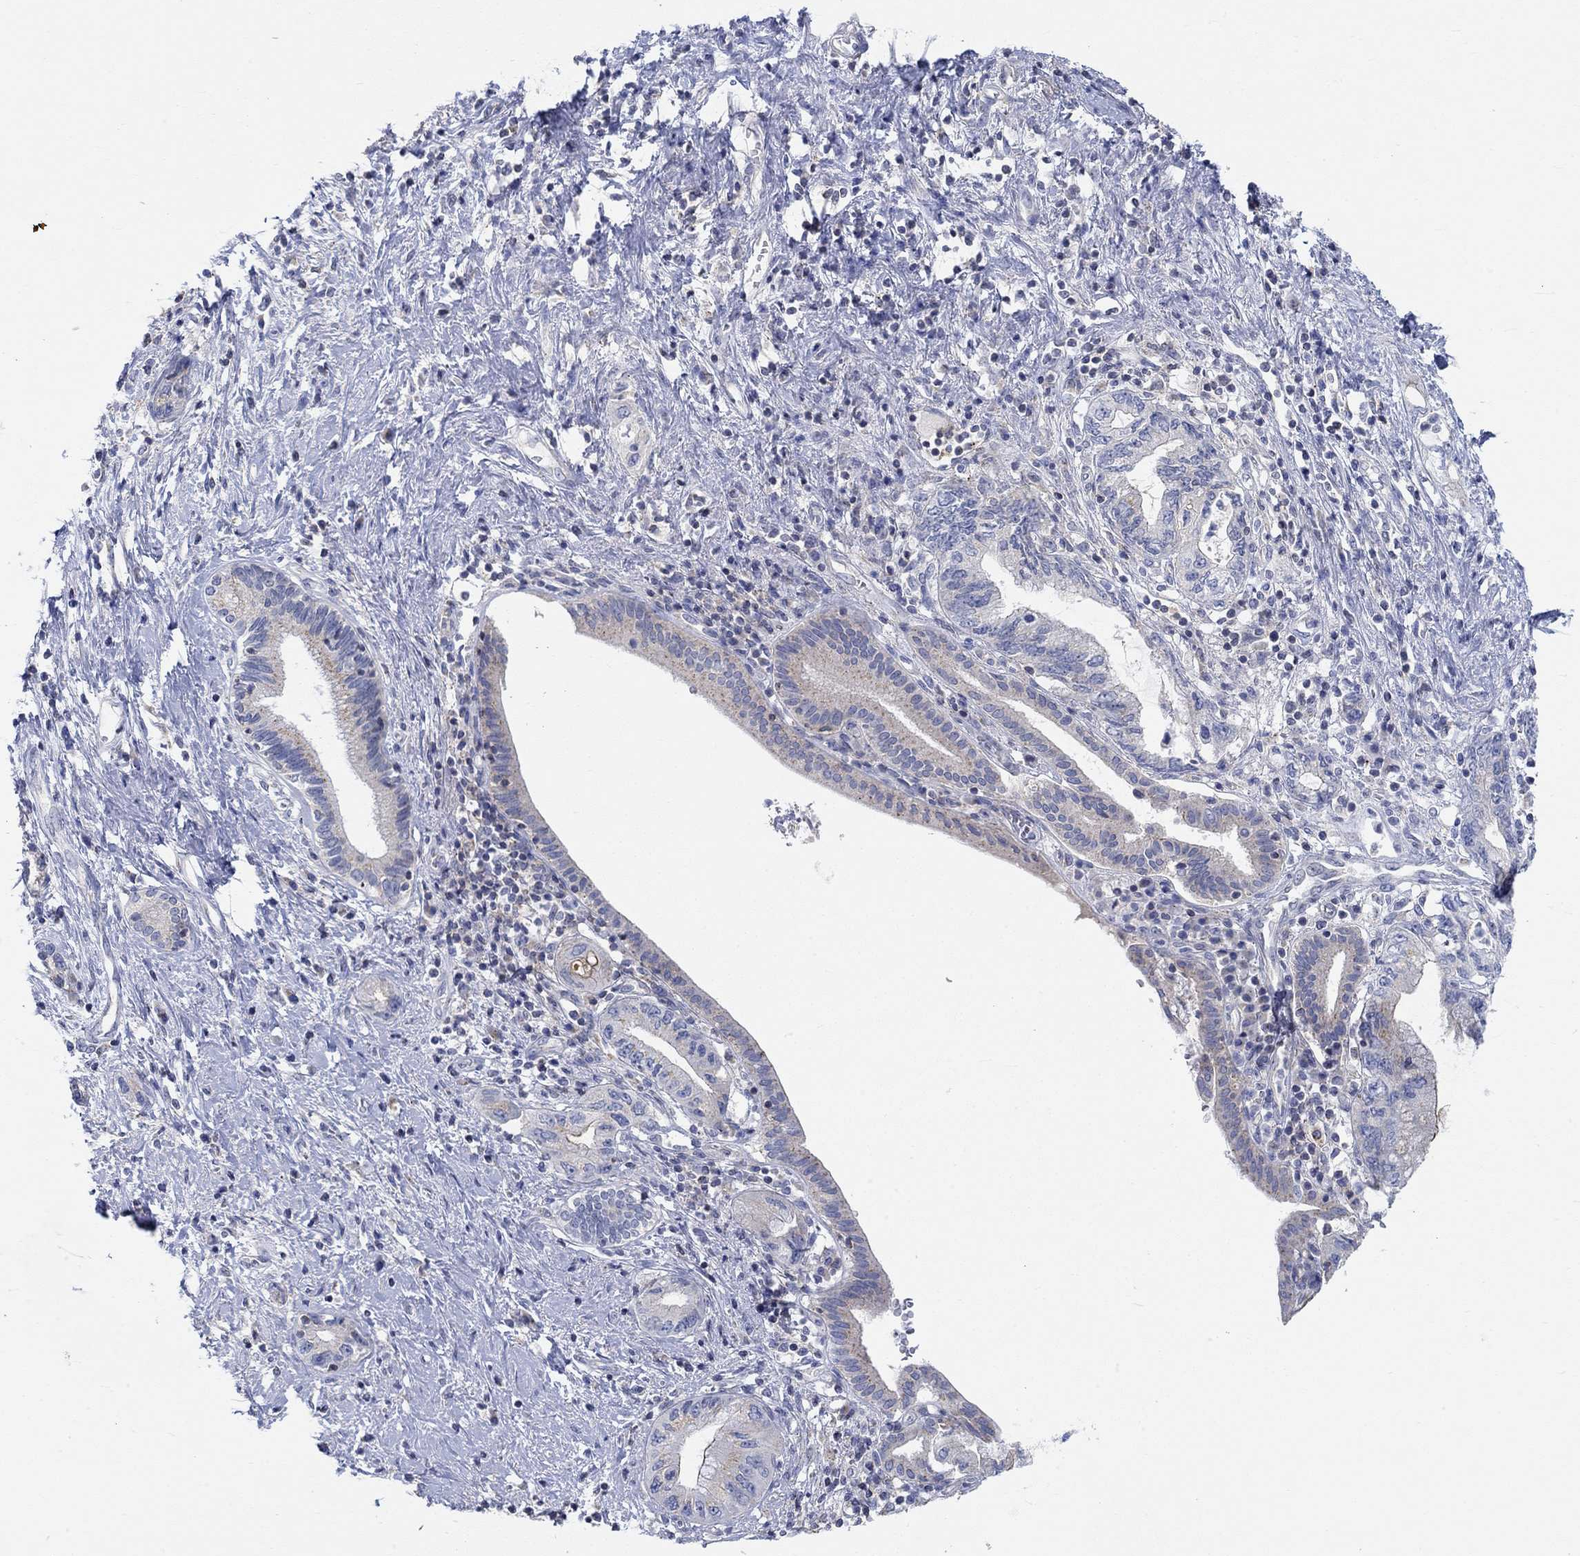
{"staining": {"intensity": "weak", "quantity": "<25%", "location": "cytoplasmic/membranous"}, "tissue": "pancreatic cancer", "cell_type": "Tumor cells", "image_type": "cancer", "snomed": [{"axis": "morphology", "description": "Adenocarcinoma, NOS"}, {"axis": "topography", "description": "Pancreas"}], "caption": "Immunohistochemistry (IHC) micrograph of neoplastic tissue: pancreatic cancer (adenocarcinoma) stained with DAB demonstrates no significant protein staining in tumor cells.", "gene": "NAV3", "patient": {"sex": "female", "age": 73}}